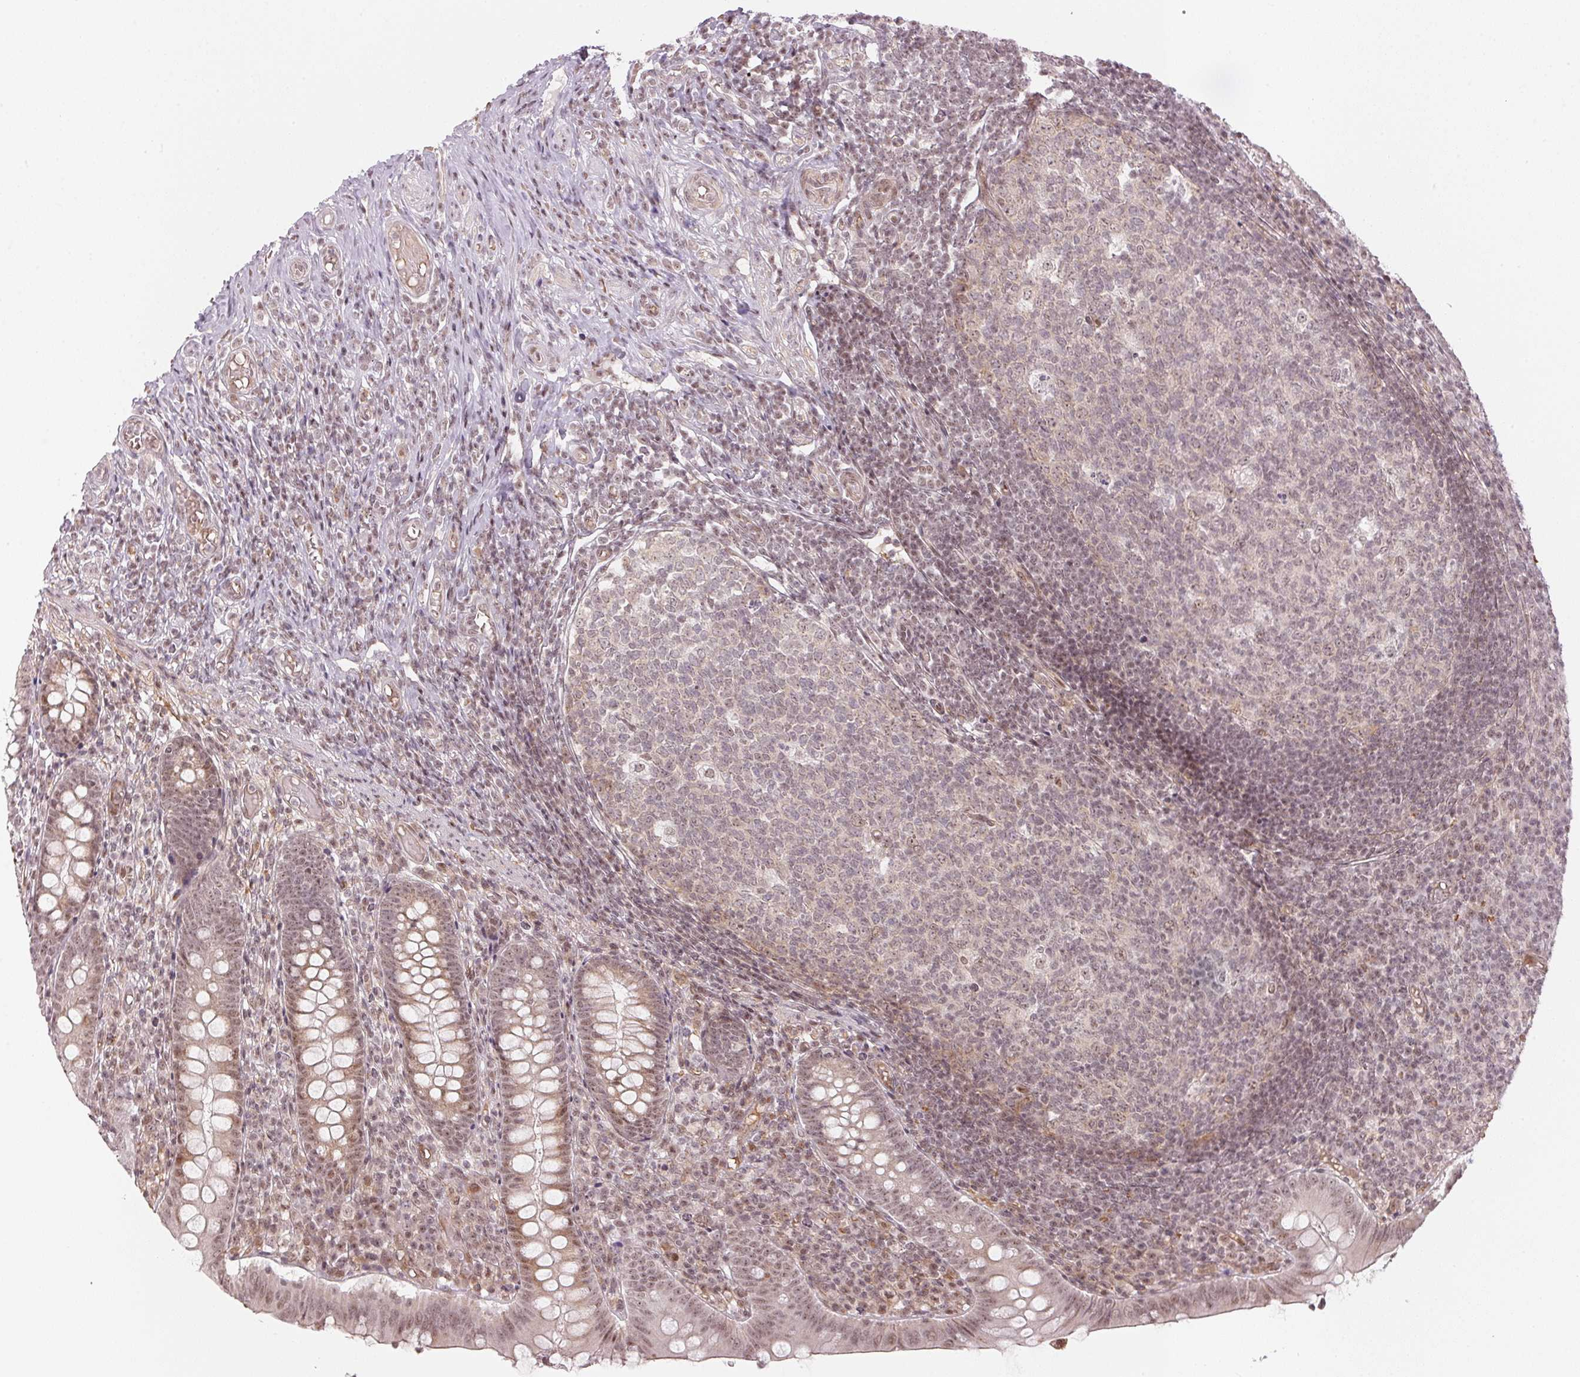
{"staining": {"intensity": "moderate", "quantity": ">75%", "location": "cytoplasmic/membranous,nuclear"}, "tissue": "appendix", "cell_type": "Glandular cells", "image_type": "normal", "snomed": [{"axis": "morphology", "description": "Normal tissue, NOS"}, {"axis": "topography", "description": "Appendix"}], "caption": "DAB immunohistochemical staining of unremarkable appendix reveals moderate cytoplasmic/membranous,nuclear protein expression in about >75% of glandular cells.", "gene": "KAT6A", "patient": {"sex": "male", "age": 18}}